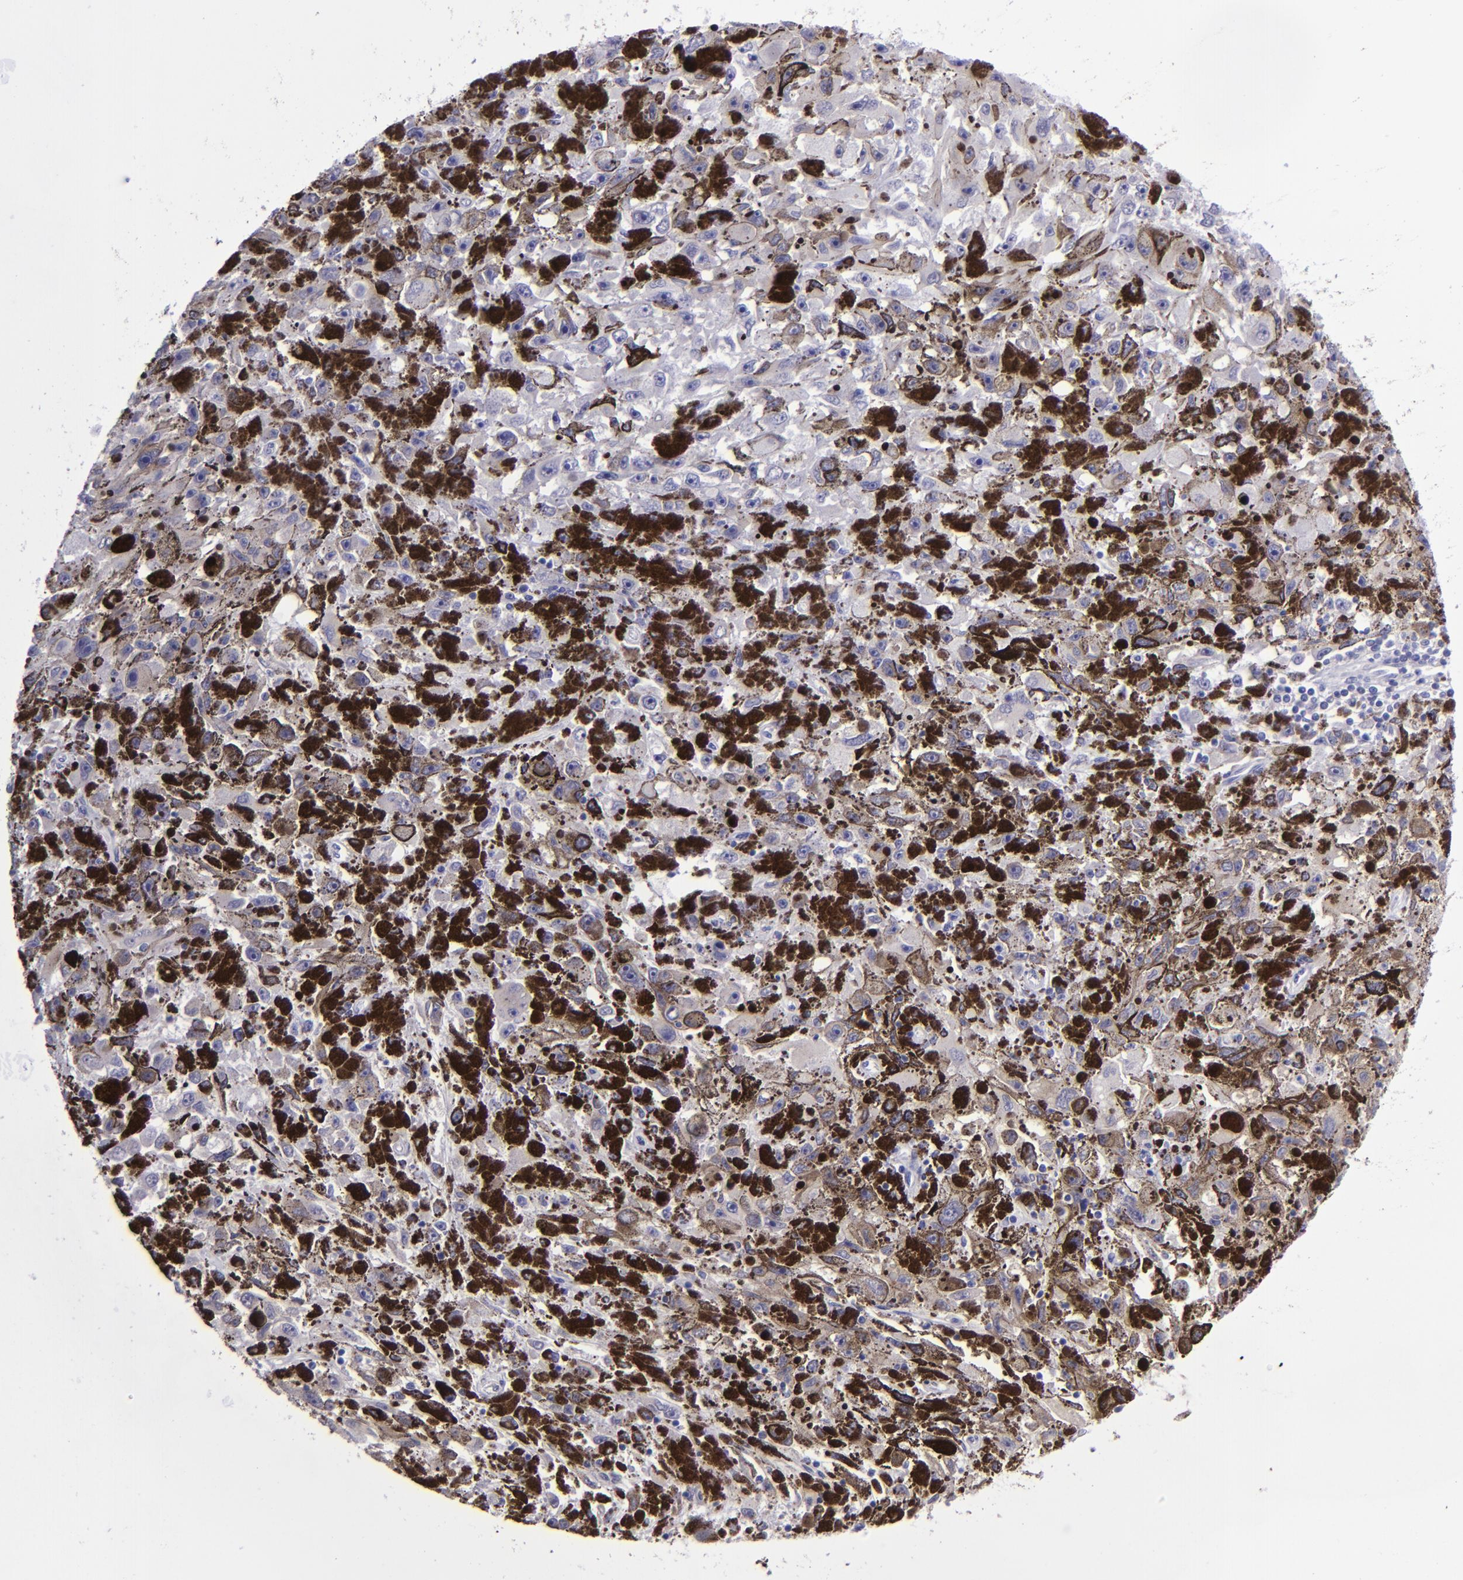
{"staining": {"intensity": "negative", "quantity": "none", "location": "none"}, "tissue": "melanoma", "cell_type": "Tumor cells", "image_type": "cancer", "snomed": [{"axis": "morphology", "description": "Malignant melanoma, NOS"}, {"axis": "topography", "description": "Skin"}], "caption": "This image is of melanoma stained with IHC to label a protein in brown with the nuclei are counter-stained blue. There is no expression in tumor cells.", "gene": "POU2F2", "patient": {"sex": "female", "age": 104}}